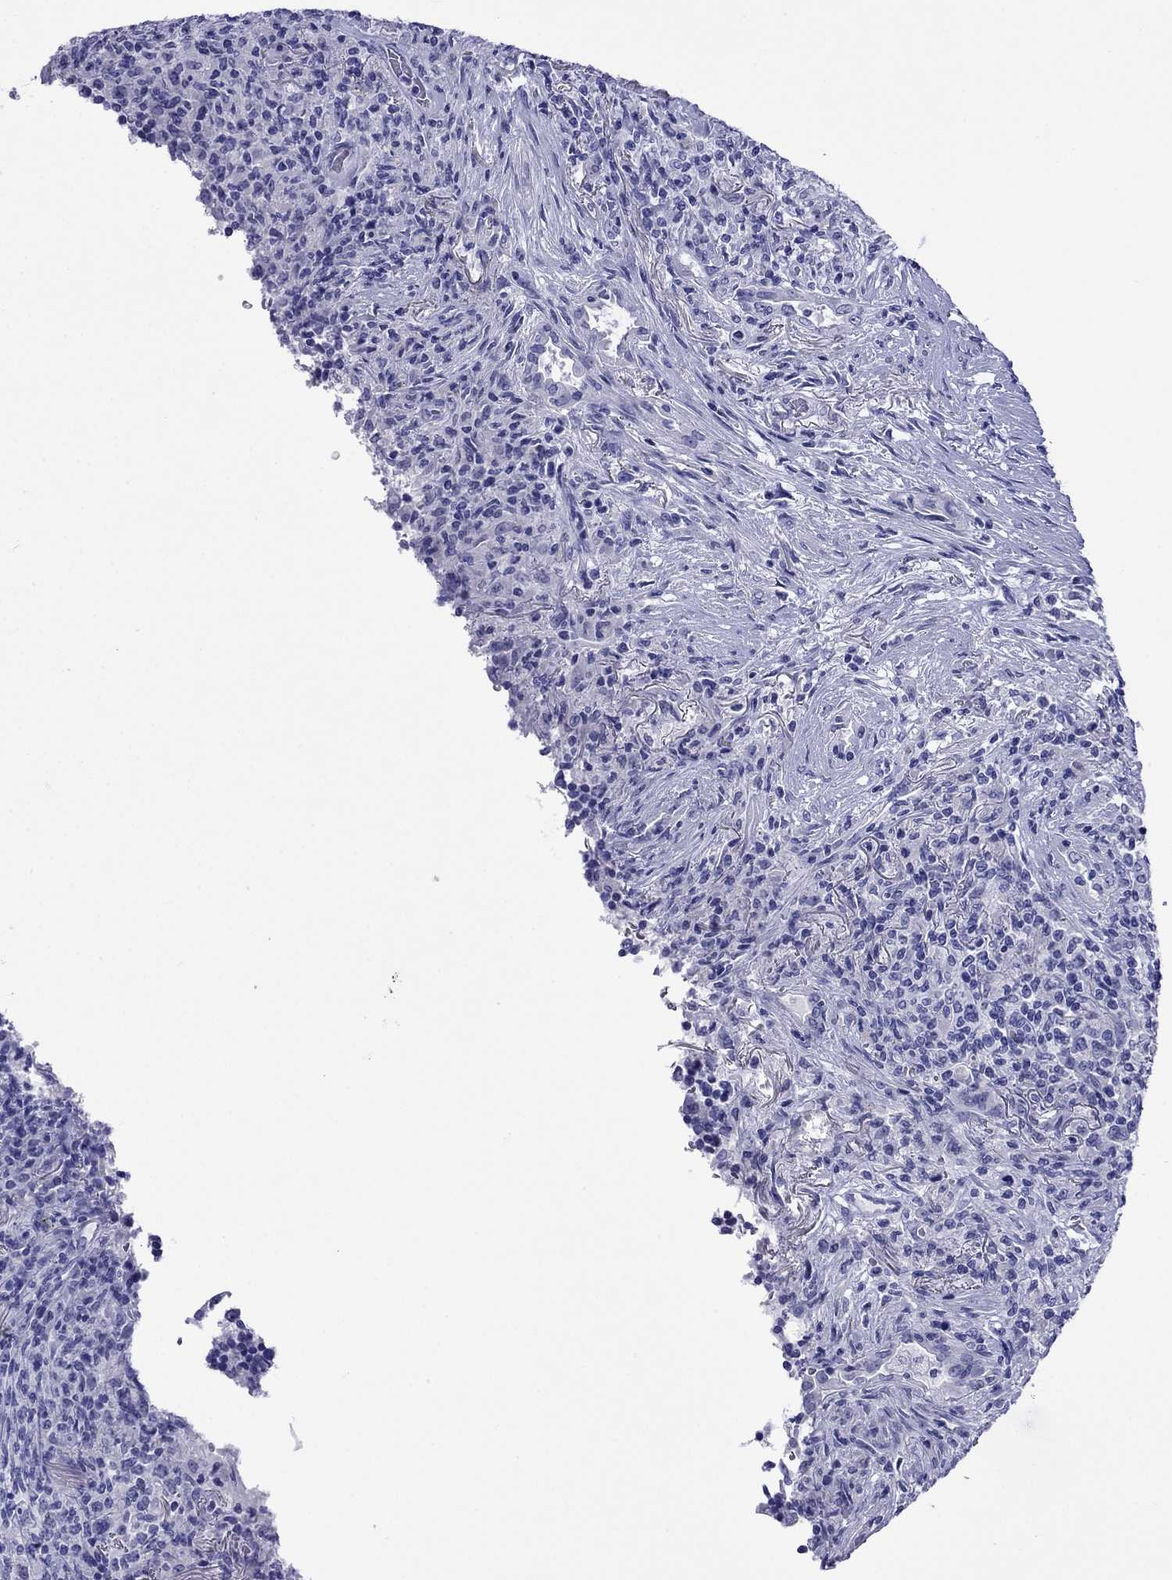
{"staining": {"intensity": "negative", "quantity": "none", "location": "none"}, "tissue": "lymphoma", "cell_type": "Tumor cells", "image_type": "cancer", "snomed": [{"axis": "morphology", "description": "Malignant lymphoma, non-Hodgkin's type, High grade"}, {"axis": "topography", "description": "Lung"}], "caption": "Immunohistochemistry photomicrograph of human lymphoma stained for a protein (brown), which reveals no positivity in tumor cells.", "gene": "FIGLA", "patient": {"sex": "male", "age": 79}}